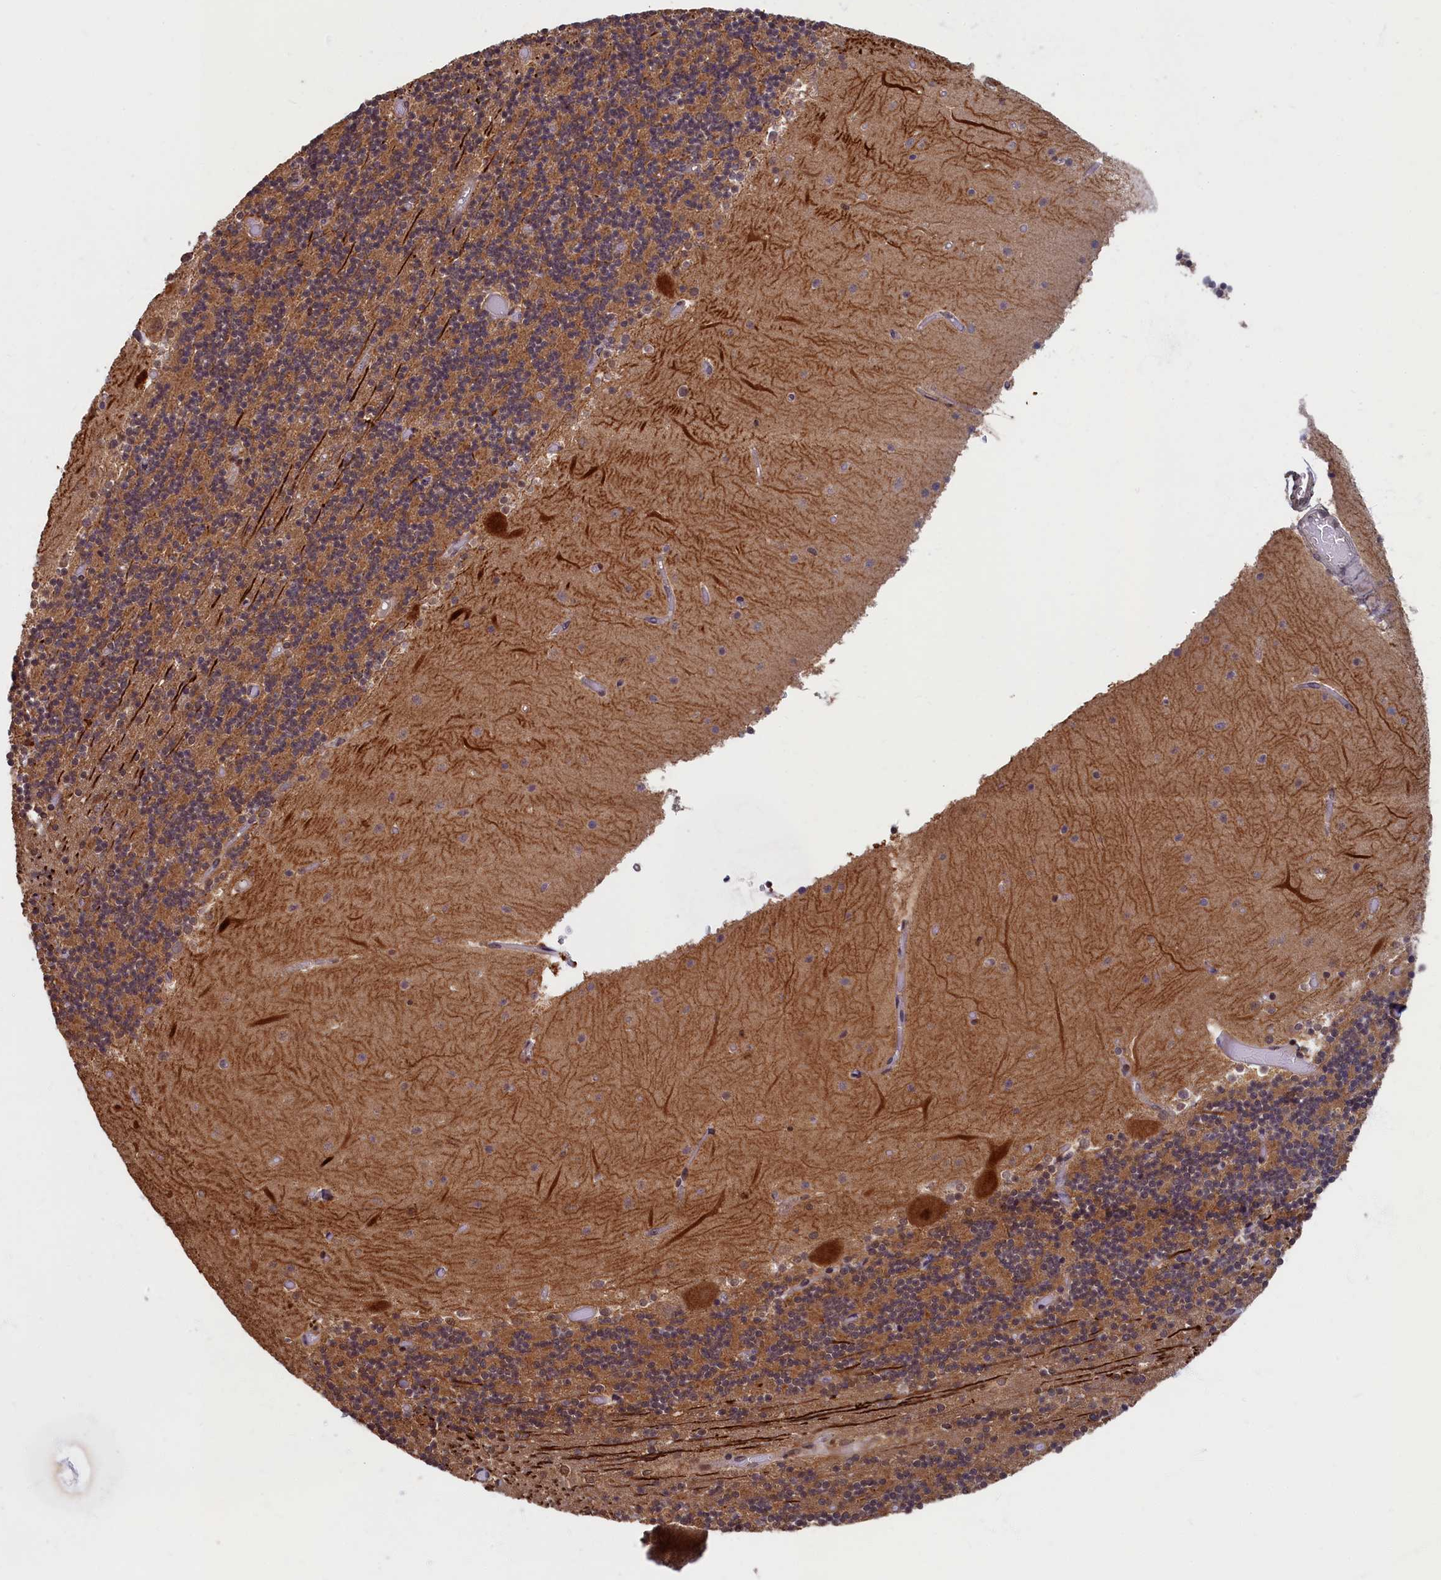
{"staining": {"intensity": "moderate", "quantity": "25%-75%", "location": "cytoplasmic/membranous"}, "tissue": "cerebellum", "cell_type": "Cells in granular layer", "image_type": "normal", "snomed": [{"axis": "morphology", "description": "Normal tissue, NOS"}, {"axis": "topography", "description": "Cerebellum"}], "caption": "This image exhibits benign cerebellum stained with immunohistochemistry (IHC) to label a protein in brown. The cytoplasmic/membranous of cells in granular layer show moderate positivity for the protein. Nuclei are counter-stained blue.", "gene": "BRCA1", "patient": {"sex": "female", "age": 28}}